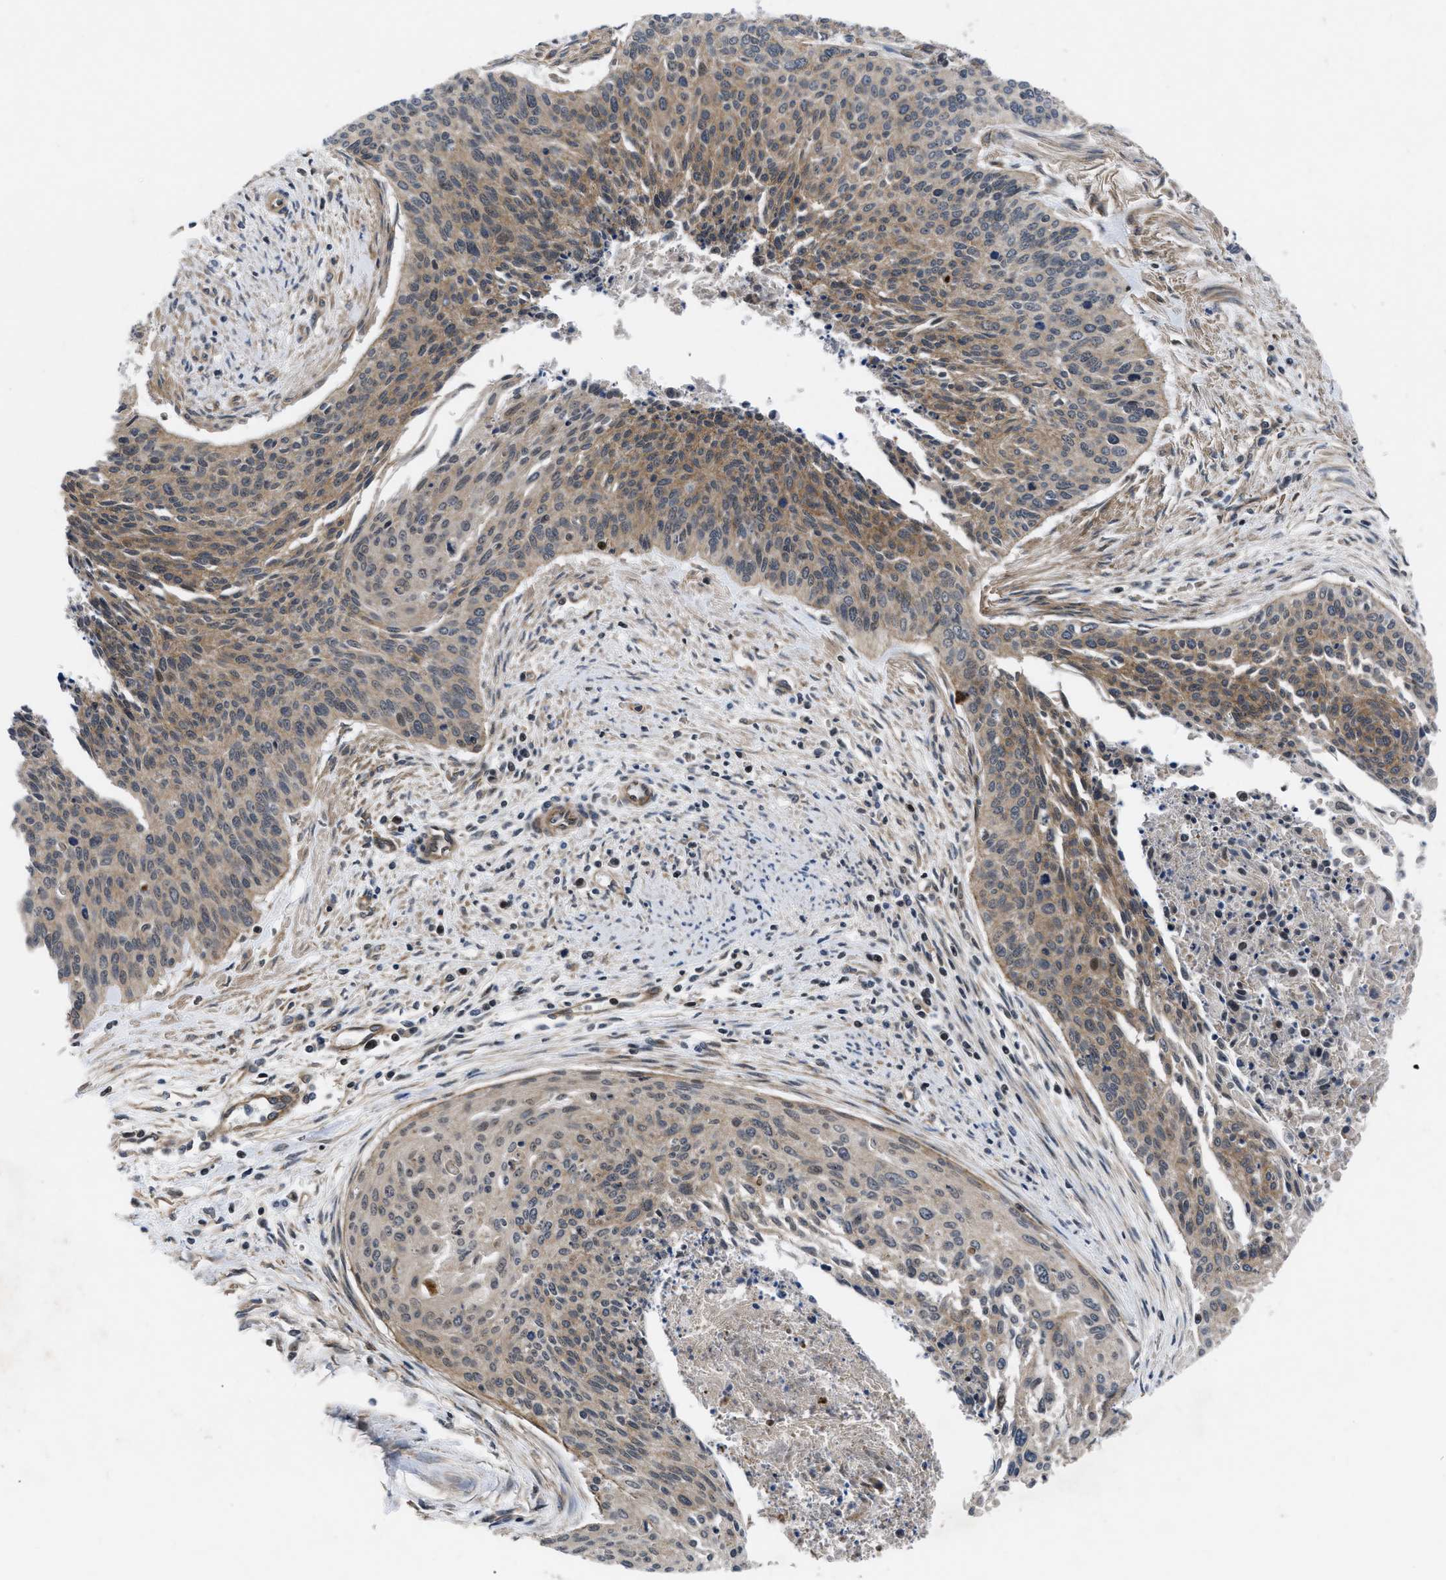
{"staining": {"intensity": "moderate", "quantity": "25%-75%", "location": "cytoplasmic/membranous"}, "tissue": "cervical cancer", "cell_type": "Tumor cells", "image_type": "cancer", "snomed": [{"axis": "morphology", "description": "Squamous cell carcinoma, NOS"}, {"axis": "topography", "description": "Cervix"}], "caption": "Immunohistochemical staining of human cervical cancer (squamous cell carcinoma) demonstrates medium levels of moderate cytoplasmic/membranous staining in approximately 25%-75% of tumor cells.", "gene": "DNAJC14", "patient": {"sex": "female", "age": 55}}